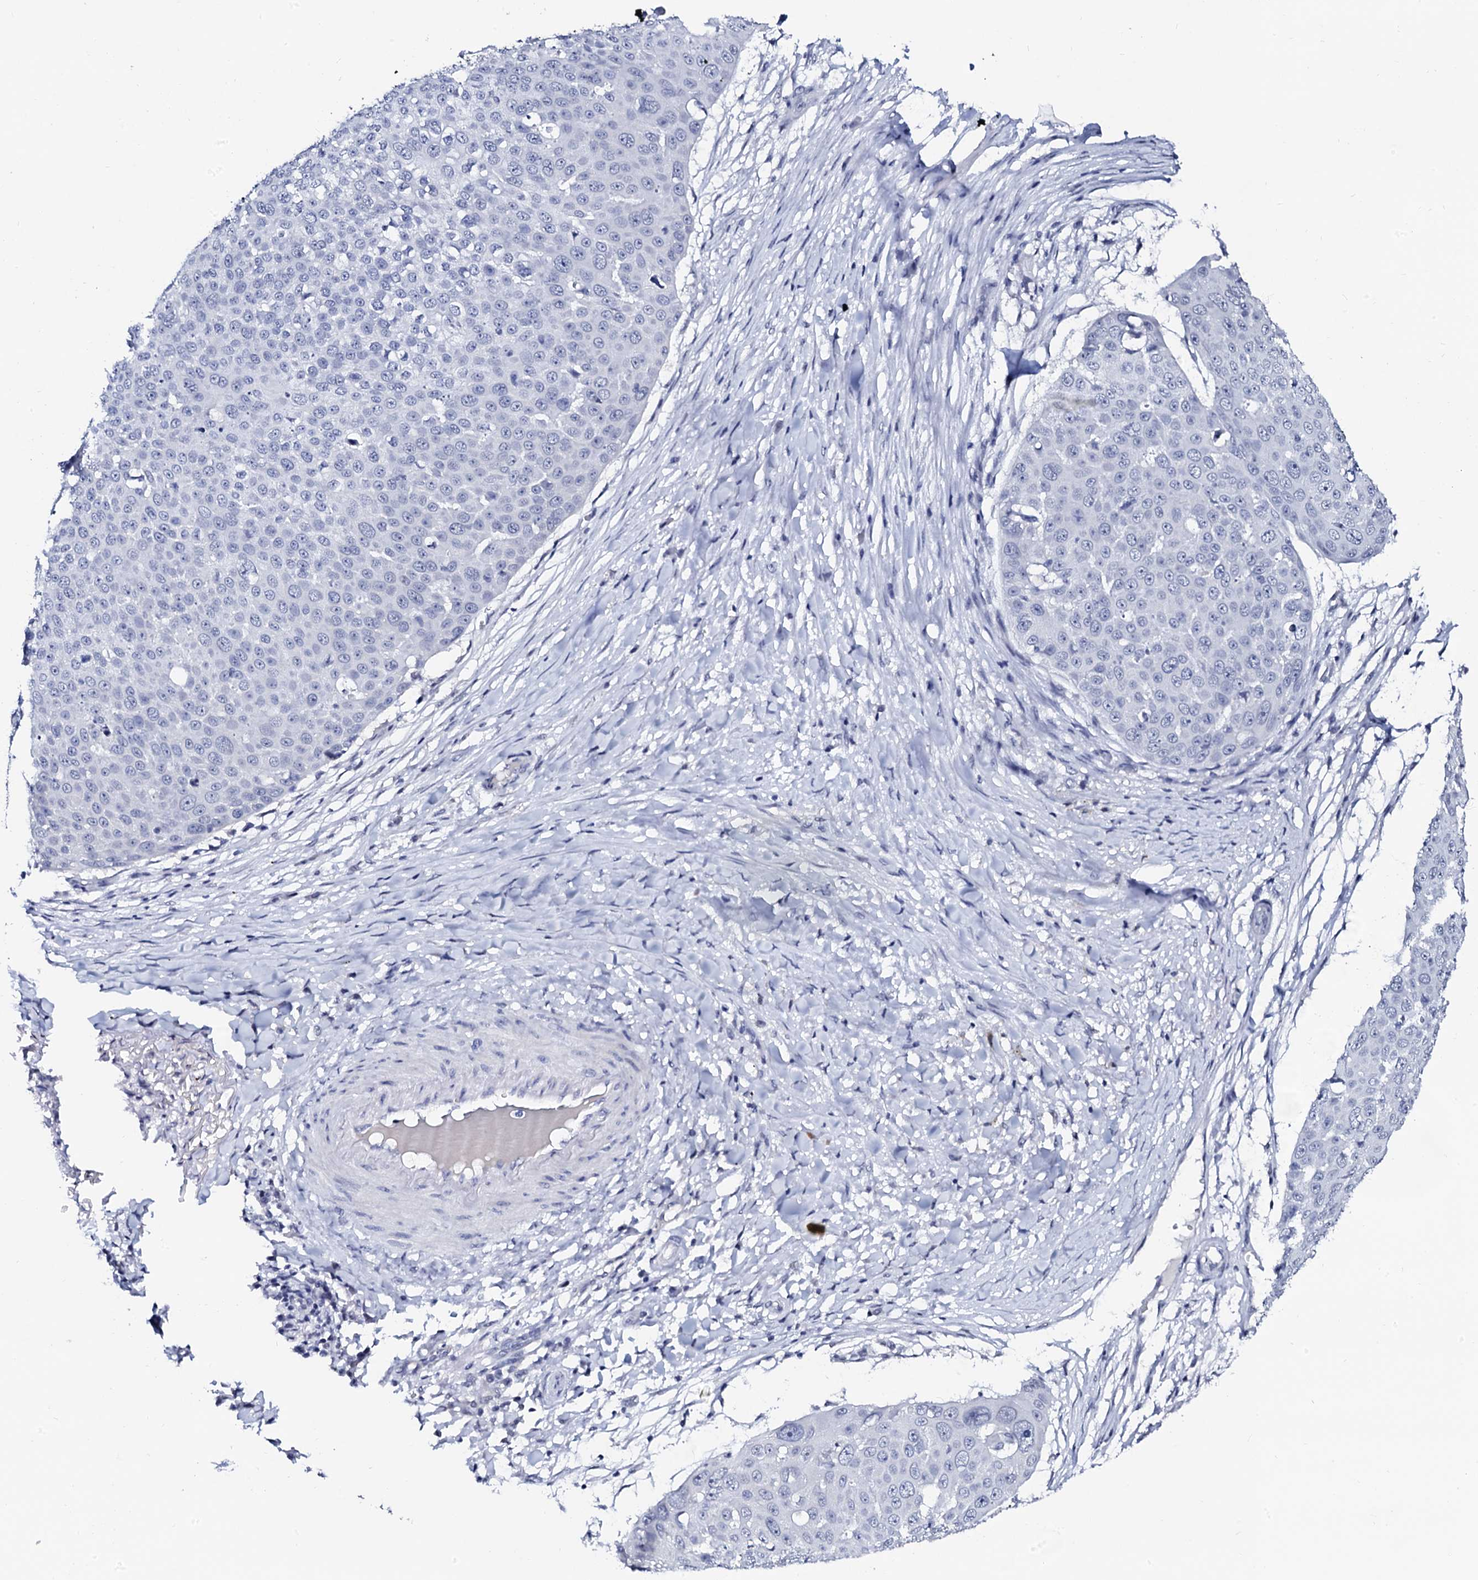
{"staining": {"intensity": "negative", "quantity": "none", "location": "none"}, "tissue": "skin cancer", "cell_type": "Tumor cells", "image_type": "cancer", "snomed": [{"axis": "morphology", "description": "Squamous cell carcinoma, NOS"}, {"axis": "topography", "description": "Skin"}], "caption": "Human skin cancer stained for a protein using IHC displays no expression in tumor cells.", "gene": "SPATA19", "patient": {"sex": "male", "age": 71}}